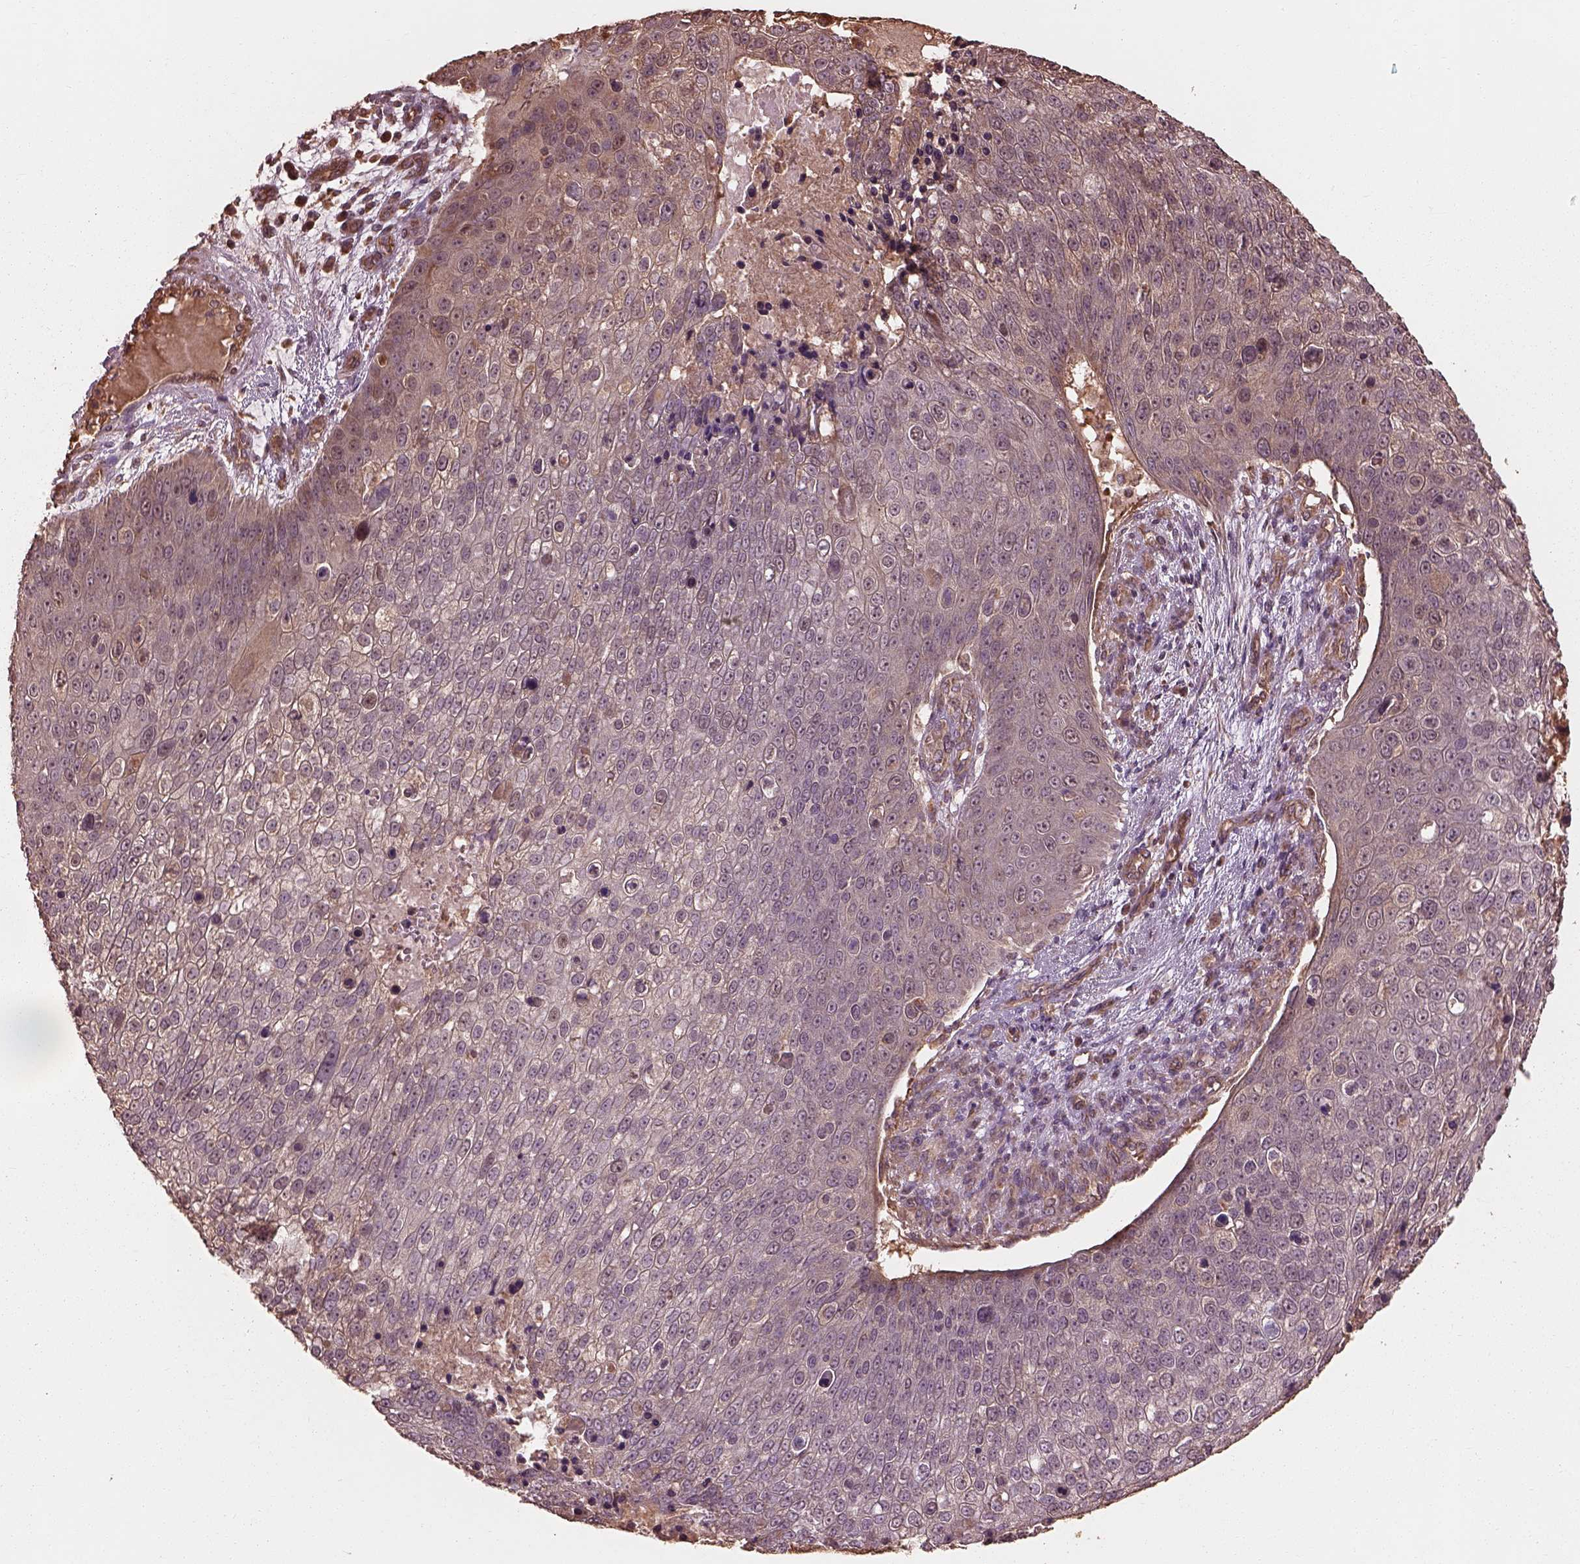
{"staining": {"intensity": "negative", "quantity": "none", "location": "none"}, "tissue": "skin cancer", "cell_type": "Tumor cells", "image_type": "cancer", "snomed": [{"axis": "morphology", "description": "Squamous cell carcinoma, NOS"}, {"axis": "topography", "description": "Skin"}], "caption": "This is a image of IHC staining of squamous cell carcinoma (skin), which shows no staining in tumor cells.", "gene": "METTL4", "patient": {"sex": "male", "age": 71}}